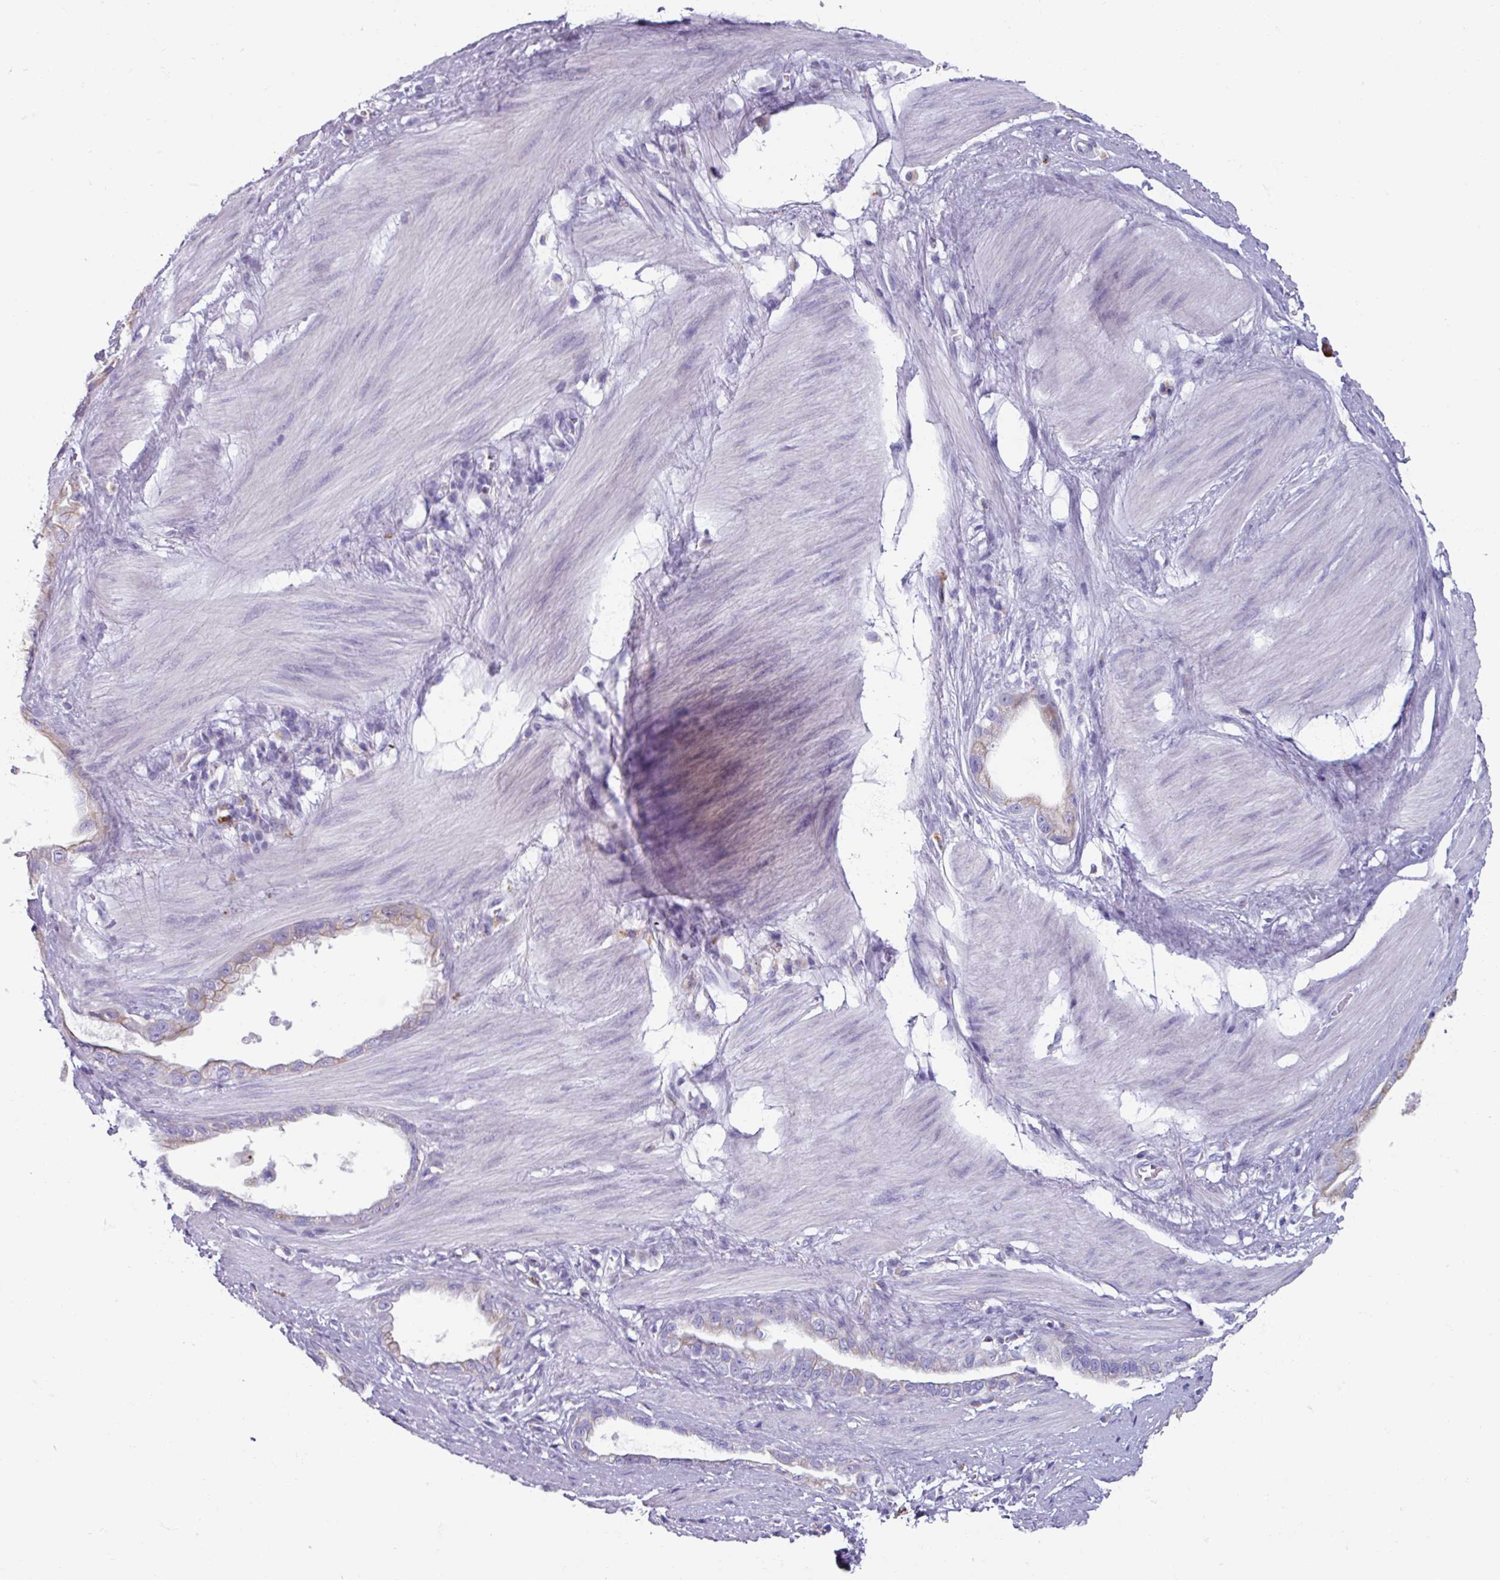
{"staining": {"intensity": "weak", "quantity": "<25%", "location": "cytoplasmic/membranous"}, "tissue": "stomach cancer", "cell_type": "Tumor cells", "image_type": "cancer", "snomed": [{"axis": "morphology", "description": "Adenocarcinoma, NOS"}, {"axis": "topography", "description": "Stomach"}], "caption": "Tumor cells are negative for protein expression in human stomach cancer.", "gene": "SPESP1", "patient": {"sex": "male", "age": 55}}